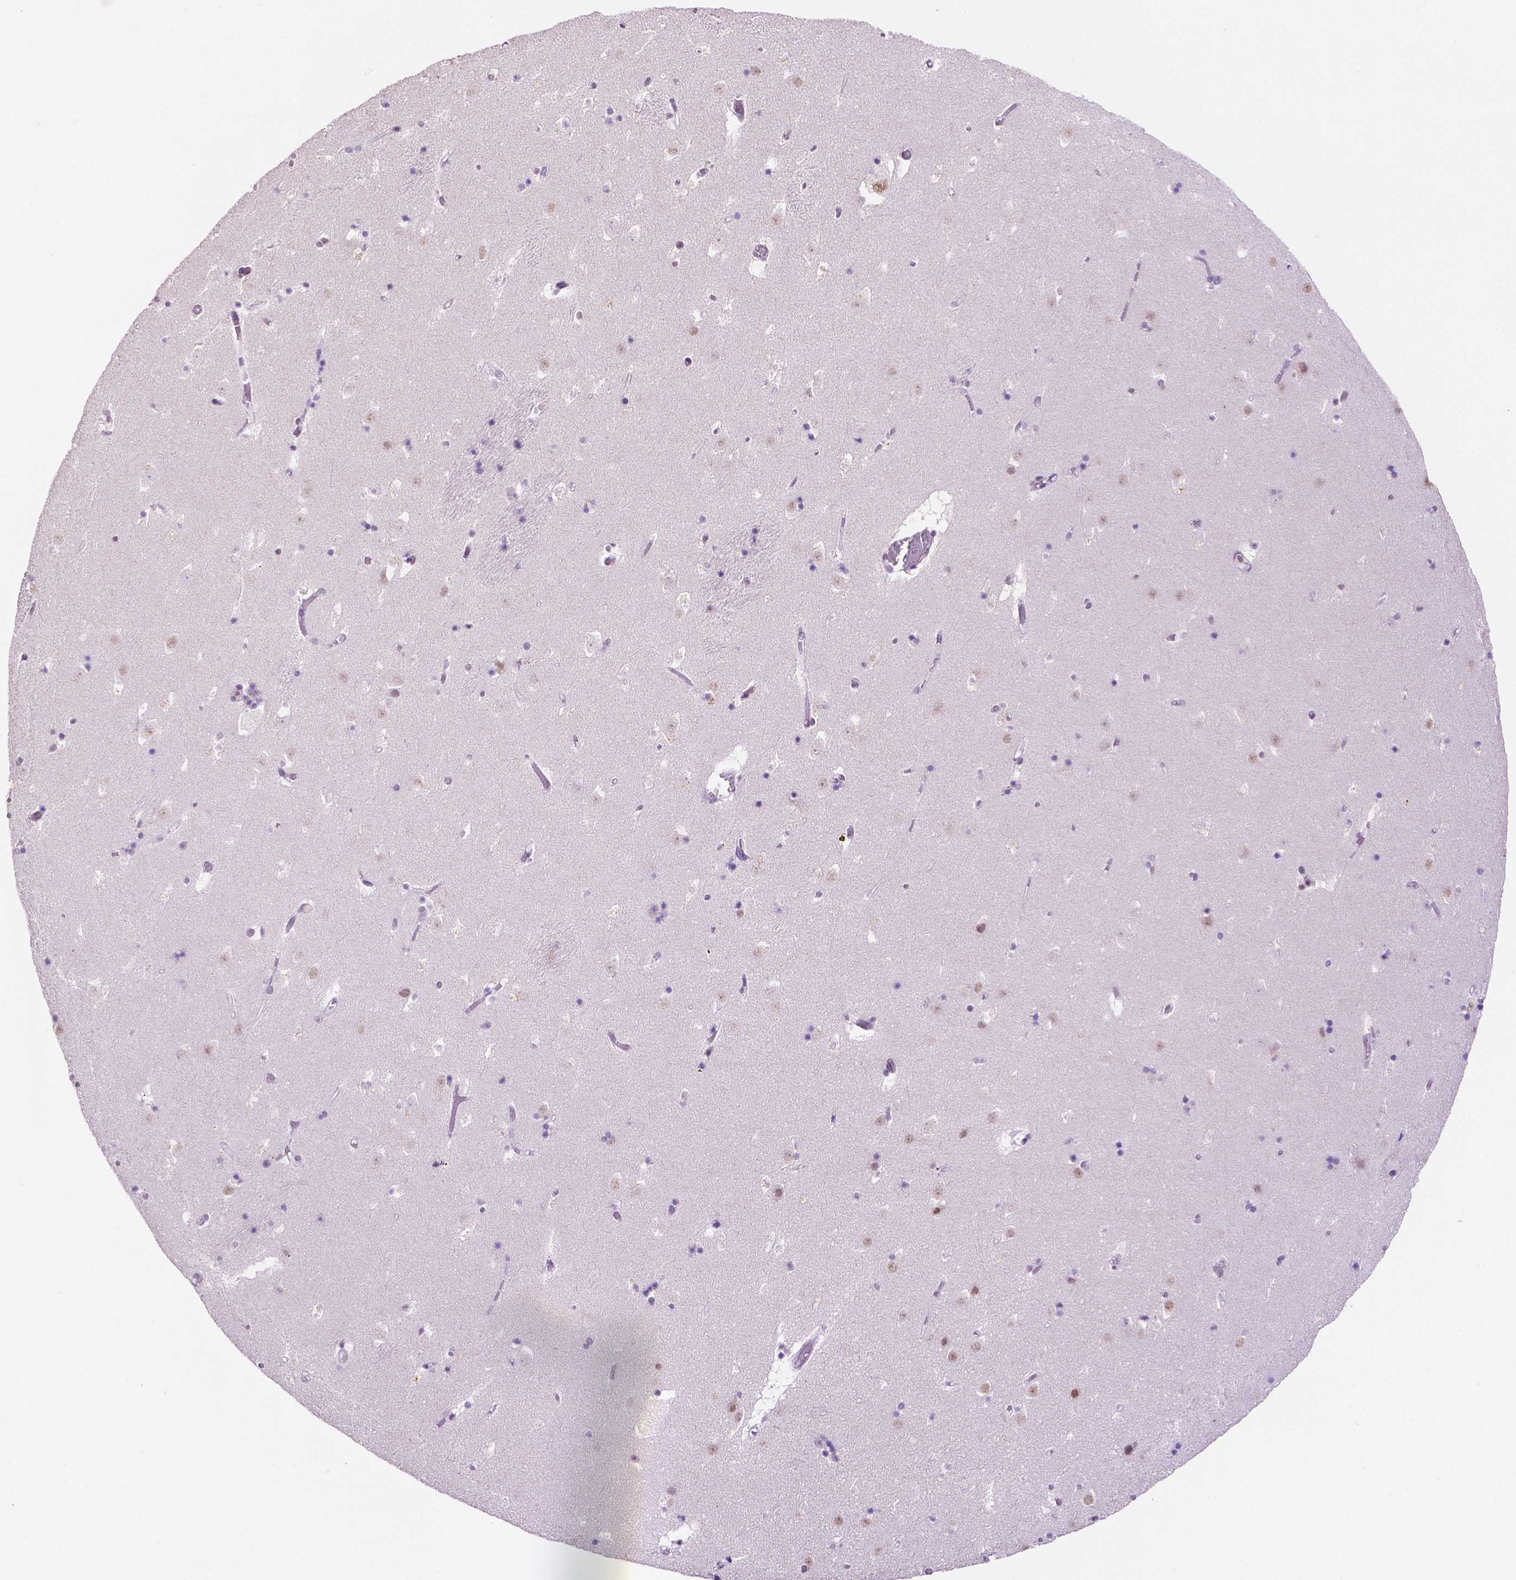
{"staining": {"intensity": "moderate", "quantity": "<25%", "location": "nuclear"}, "tissue": "caudate", "cell_type": "Glial cells", "image_type": "normal", "snomed": [{"axis": "morphology", "description": "Normal tissue, NOS"}, {"axis": "topography", "description": "Lateral ventricle wall"}], "caption": "Protein analysis of unremarkable caudate exhibits moderate nuclear positivity in approximately <25% of glial cells.", "gene": "PTPN6", "patient": {"sex": "female", "age": 42}}